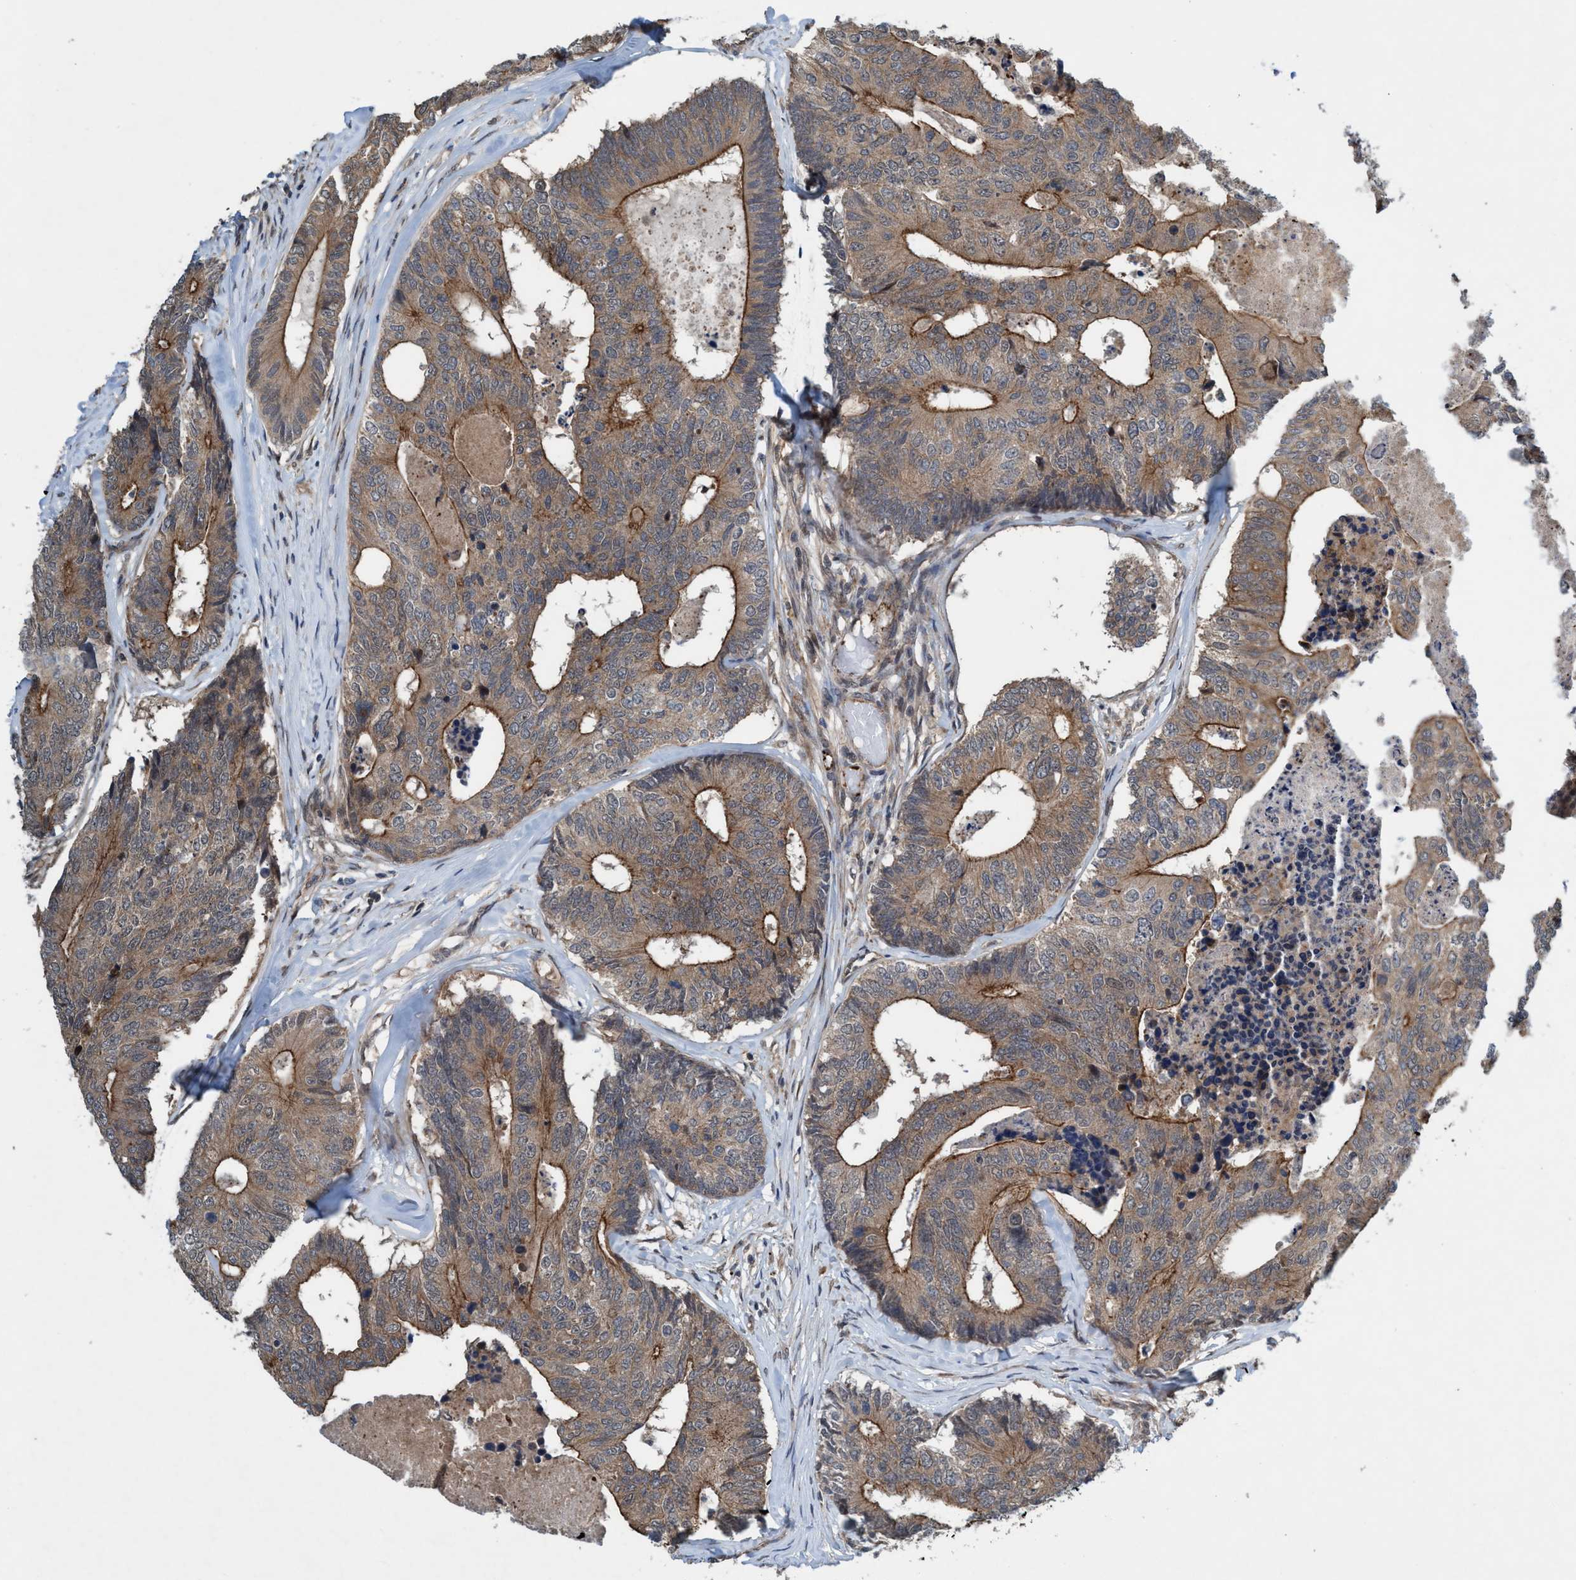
{"staining": {"intensity": "moderate", "quantity": ">75%", "location": "cytoplasmic/membranous"}, "tissue": "colorectal cancer", "cell_type": "Tumor cells", "image_type": "cancer", "snomed": [{"axis": "morphology", "description": "Adenocarcinoma, NOS"}, {"axis": "topography", "description": "Colon"}], "caption": "Human colorectal cancer (adenocarcinoma) stained with a protein marker exhibits moderate staining in tumor cells.", "gene": "TRIM65", "patient": {"sex": "female", "age": 67}}